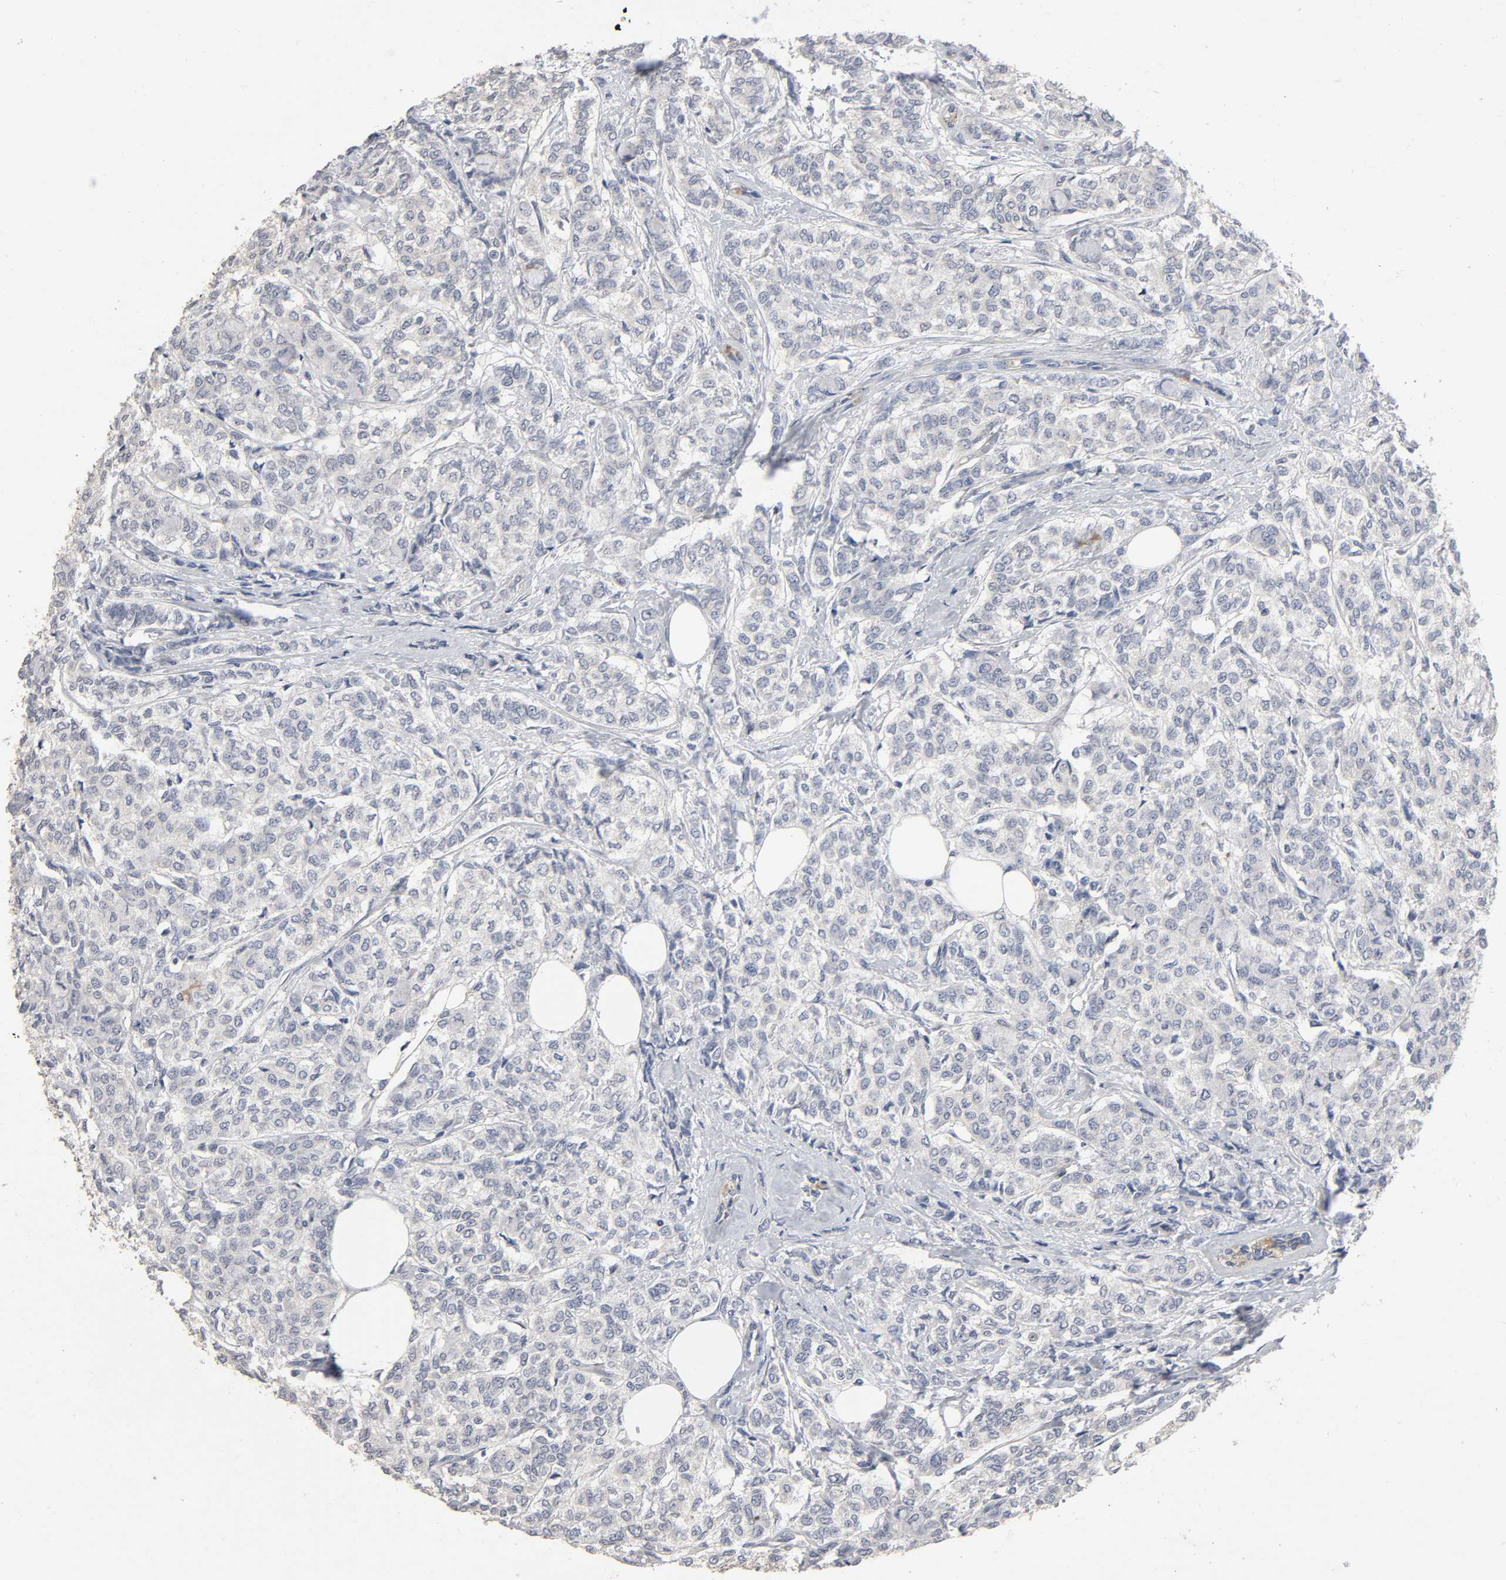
{"staining": {"intensity": "negative", "quantity": "none", "location": "none"}, "tissue": "breast cancer", "cell_type": "Tumor cells", "image_type": "cancer", "snomed": [{"axis": "morphology", "description": "Lobular carcinoma"}, {"axis": "topography", "description": "Breast"}], "caption": "Tumor cells show no significant protein expression in breast cancer (lobular carcinoma).", "gene": "SLC10A2", "patient": {"sex": "female", "age": 60}}